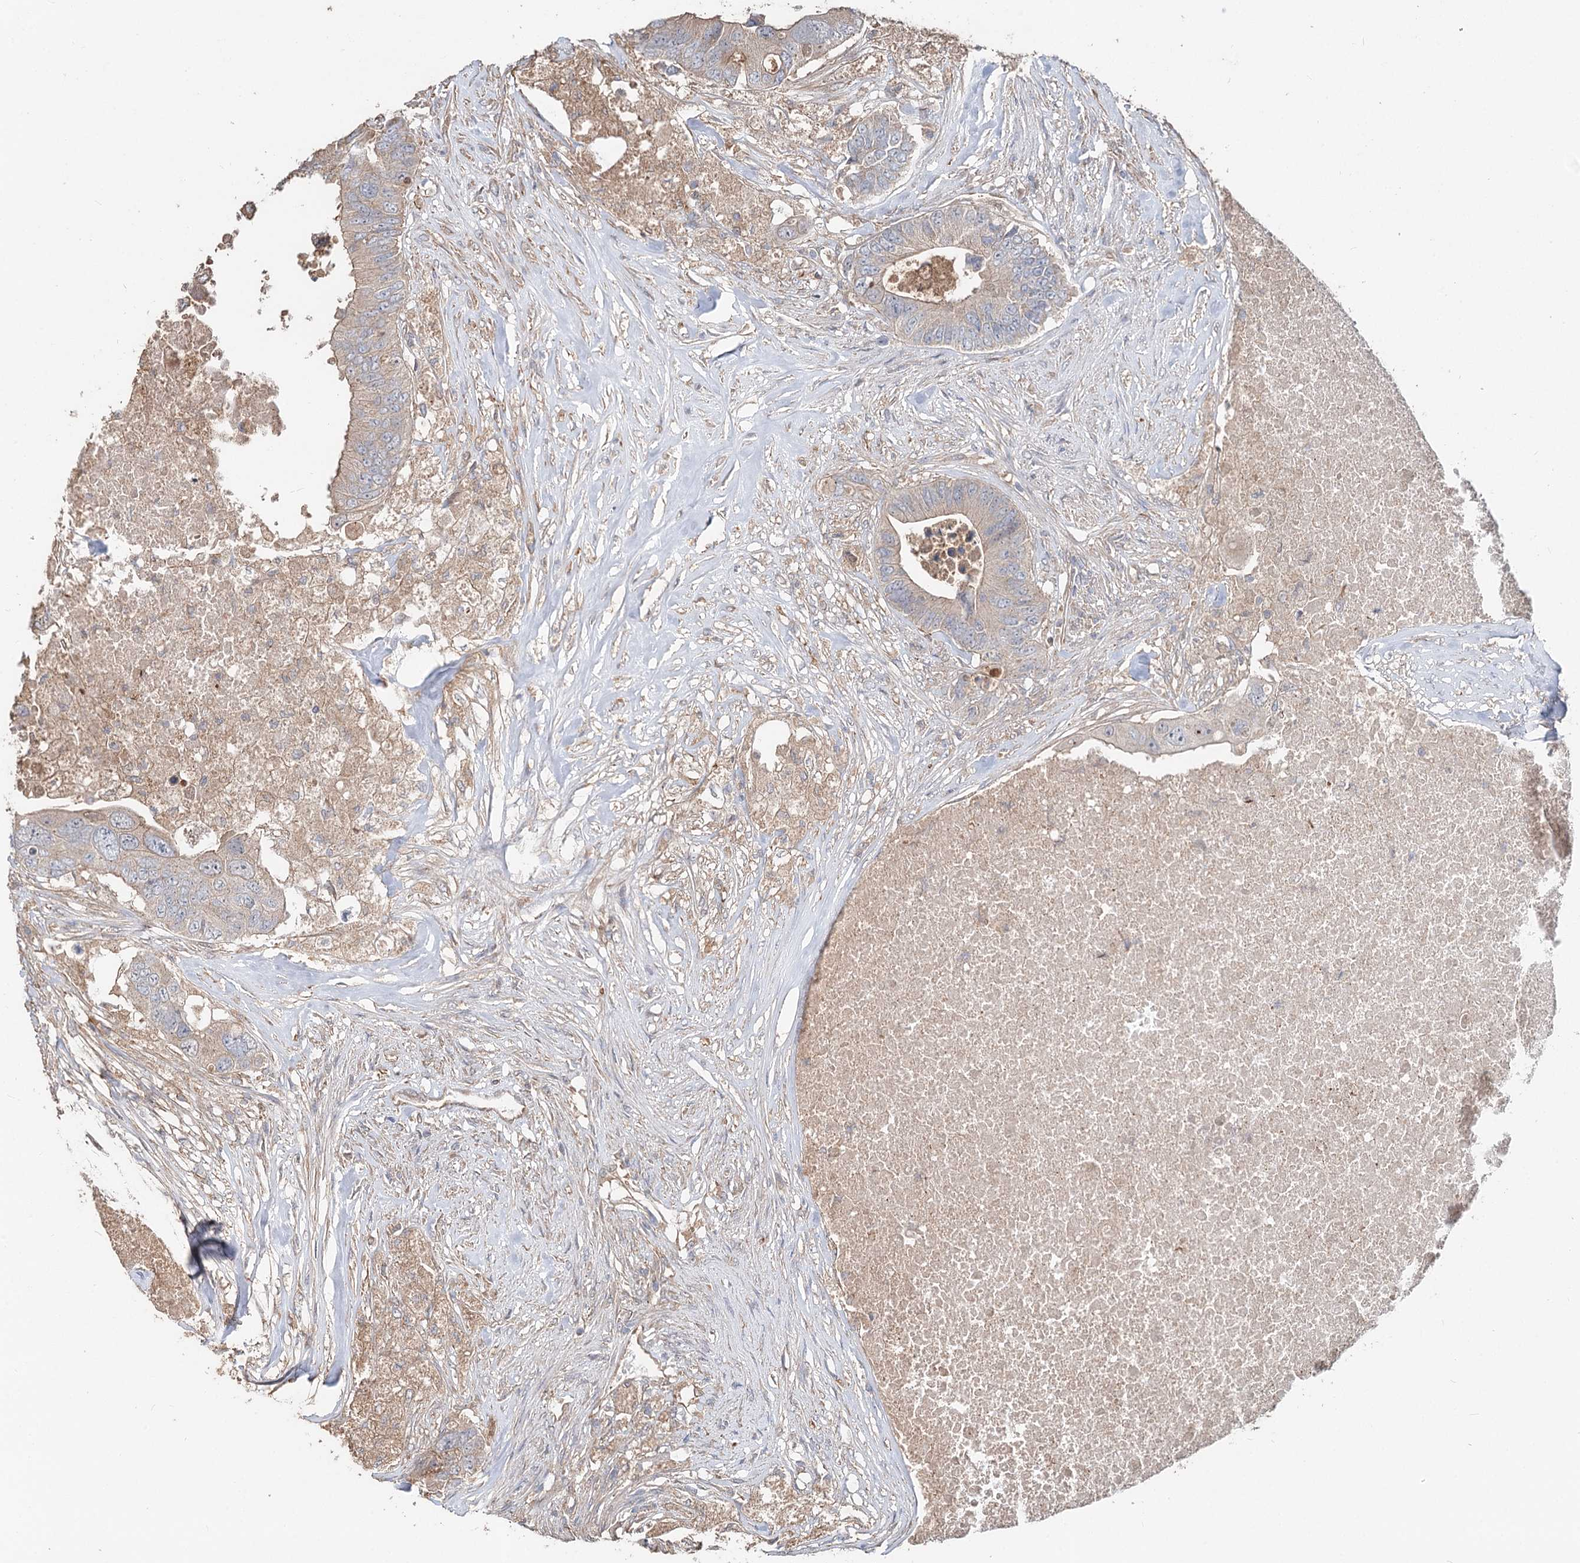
{"staining": {"intensity": "weak", "quantity": "<25%", "location": "cytoplasmic/membranous"}, "tissue": "colorectal cancer", "cell_type": "Tumor cells", "image_type": "cancer", "snomed": [{"axis": "morphology", "description": "Adenocarcinoma, NOS"}, {"axis": "topography", "description": "Colon"}], "caption": "The IHC image has no significant expression in tumor cells of colorectal cancer (adenocarcinoma) tissue.", "gene": "SPART", "patient": {"sex": "male", "age": 71}}